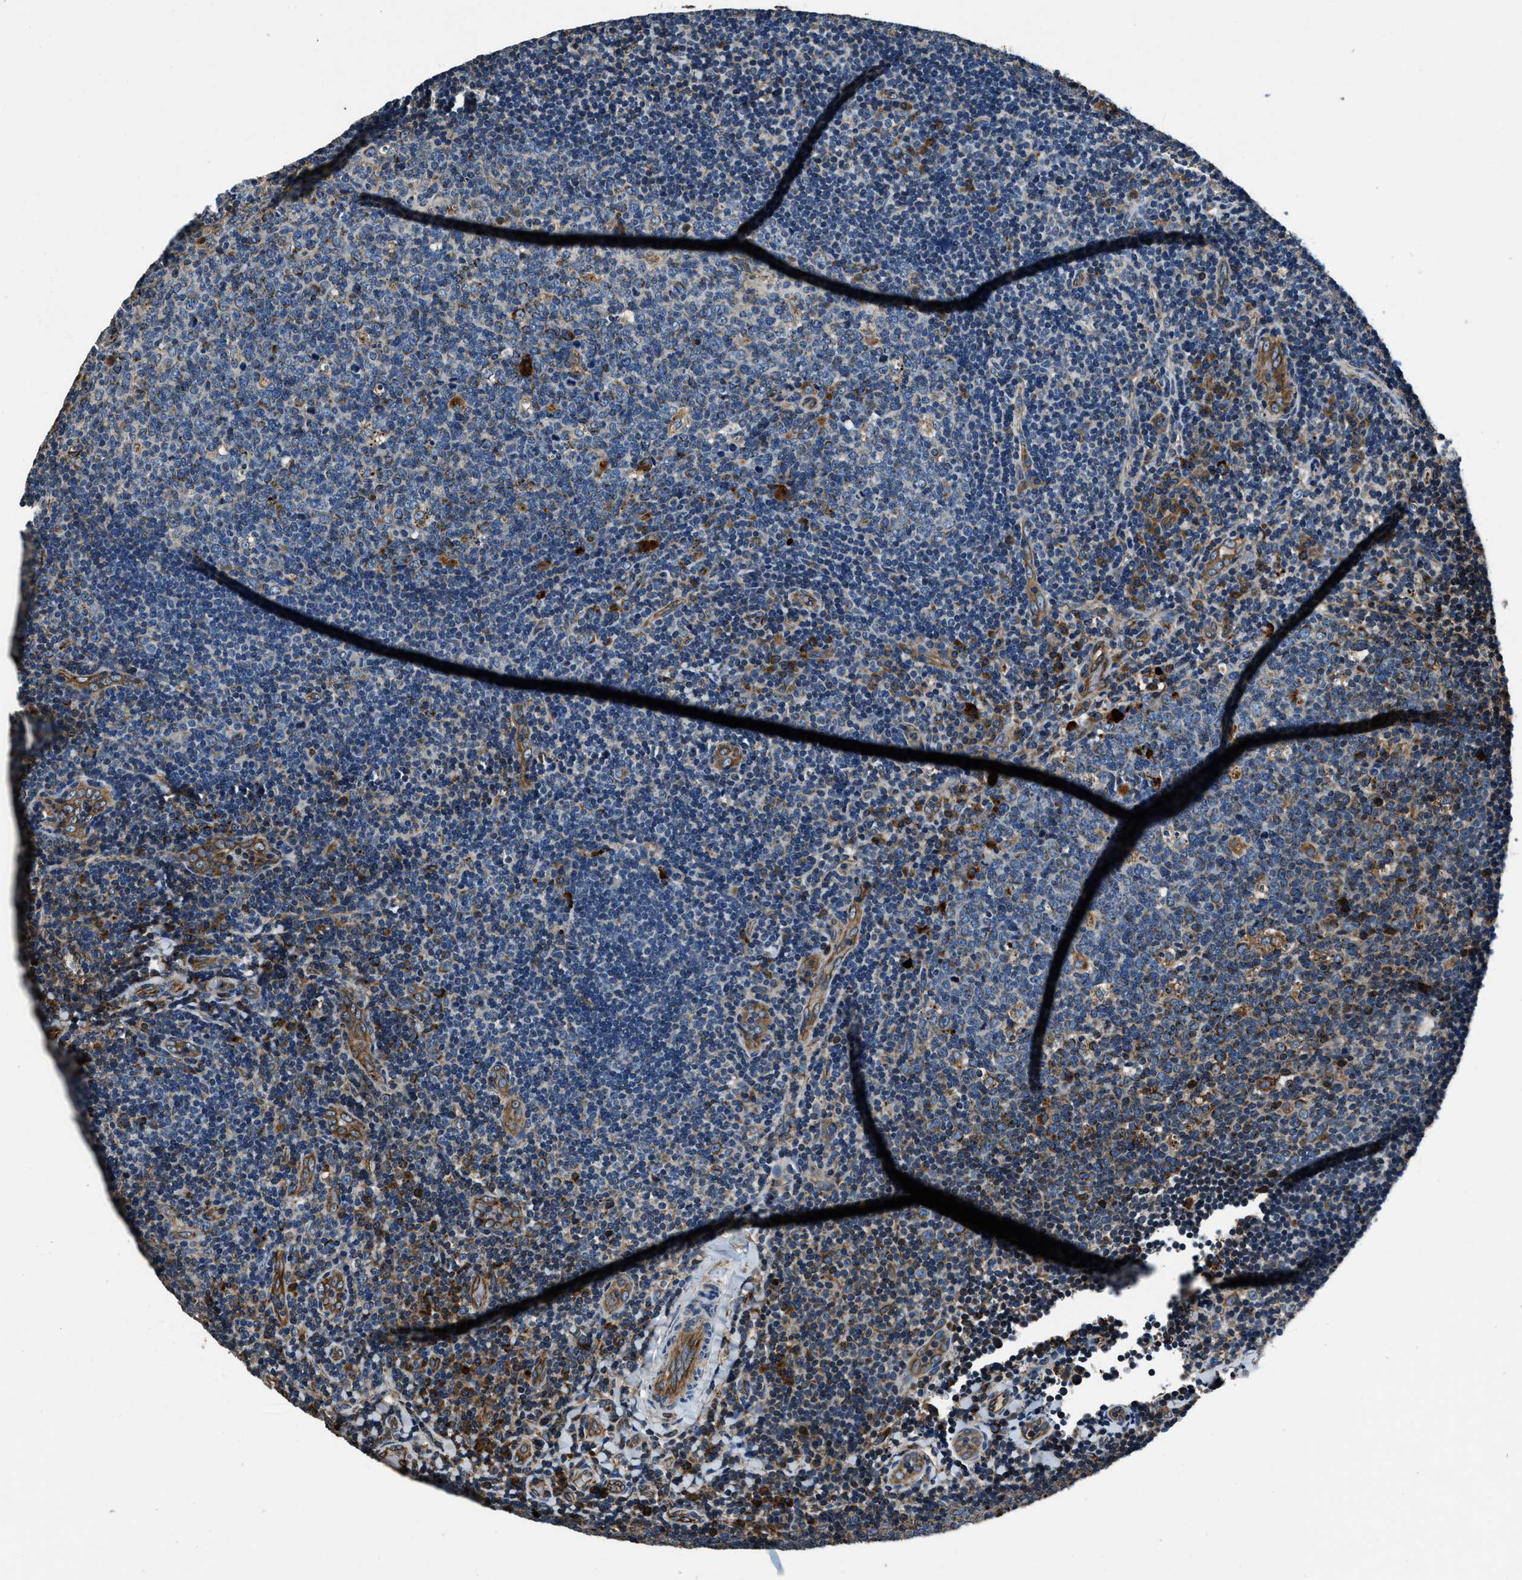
{"staining": {"intensity": "moderate", "quantity": "<25%", "location": "cytoplasmic/membranous"}, "tissue": "tonsil", "cell_type": "Germinal center cells", "image_type": "normal", "snomed": [{"axis": "morphology", "description": "Normal tissue, NOS"}, {"axis": "topography", "description": "Tonsil"}], "caption": "Human tonsil stained for a protein (brown) displays moderate cytoplasmic/membranous positive positivity in approximately <25% of germinal center cells.", "gene": "OGDH", "patient": {"sex": "male", "age": 17}}